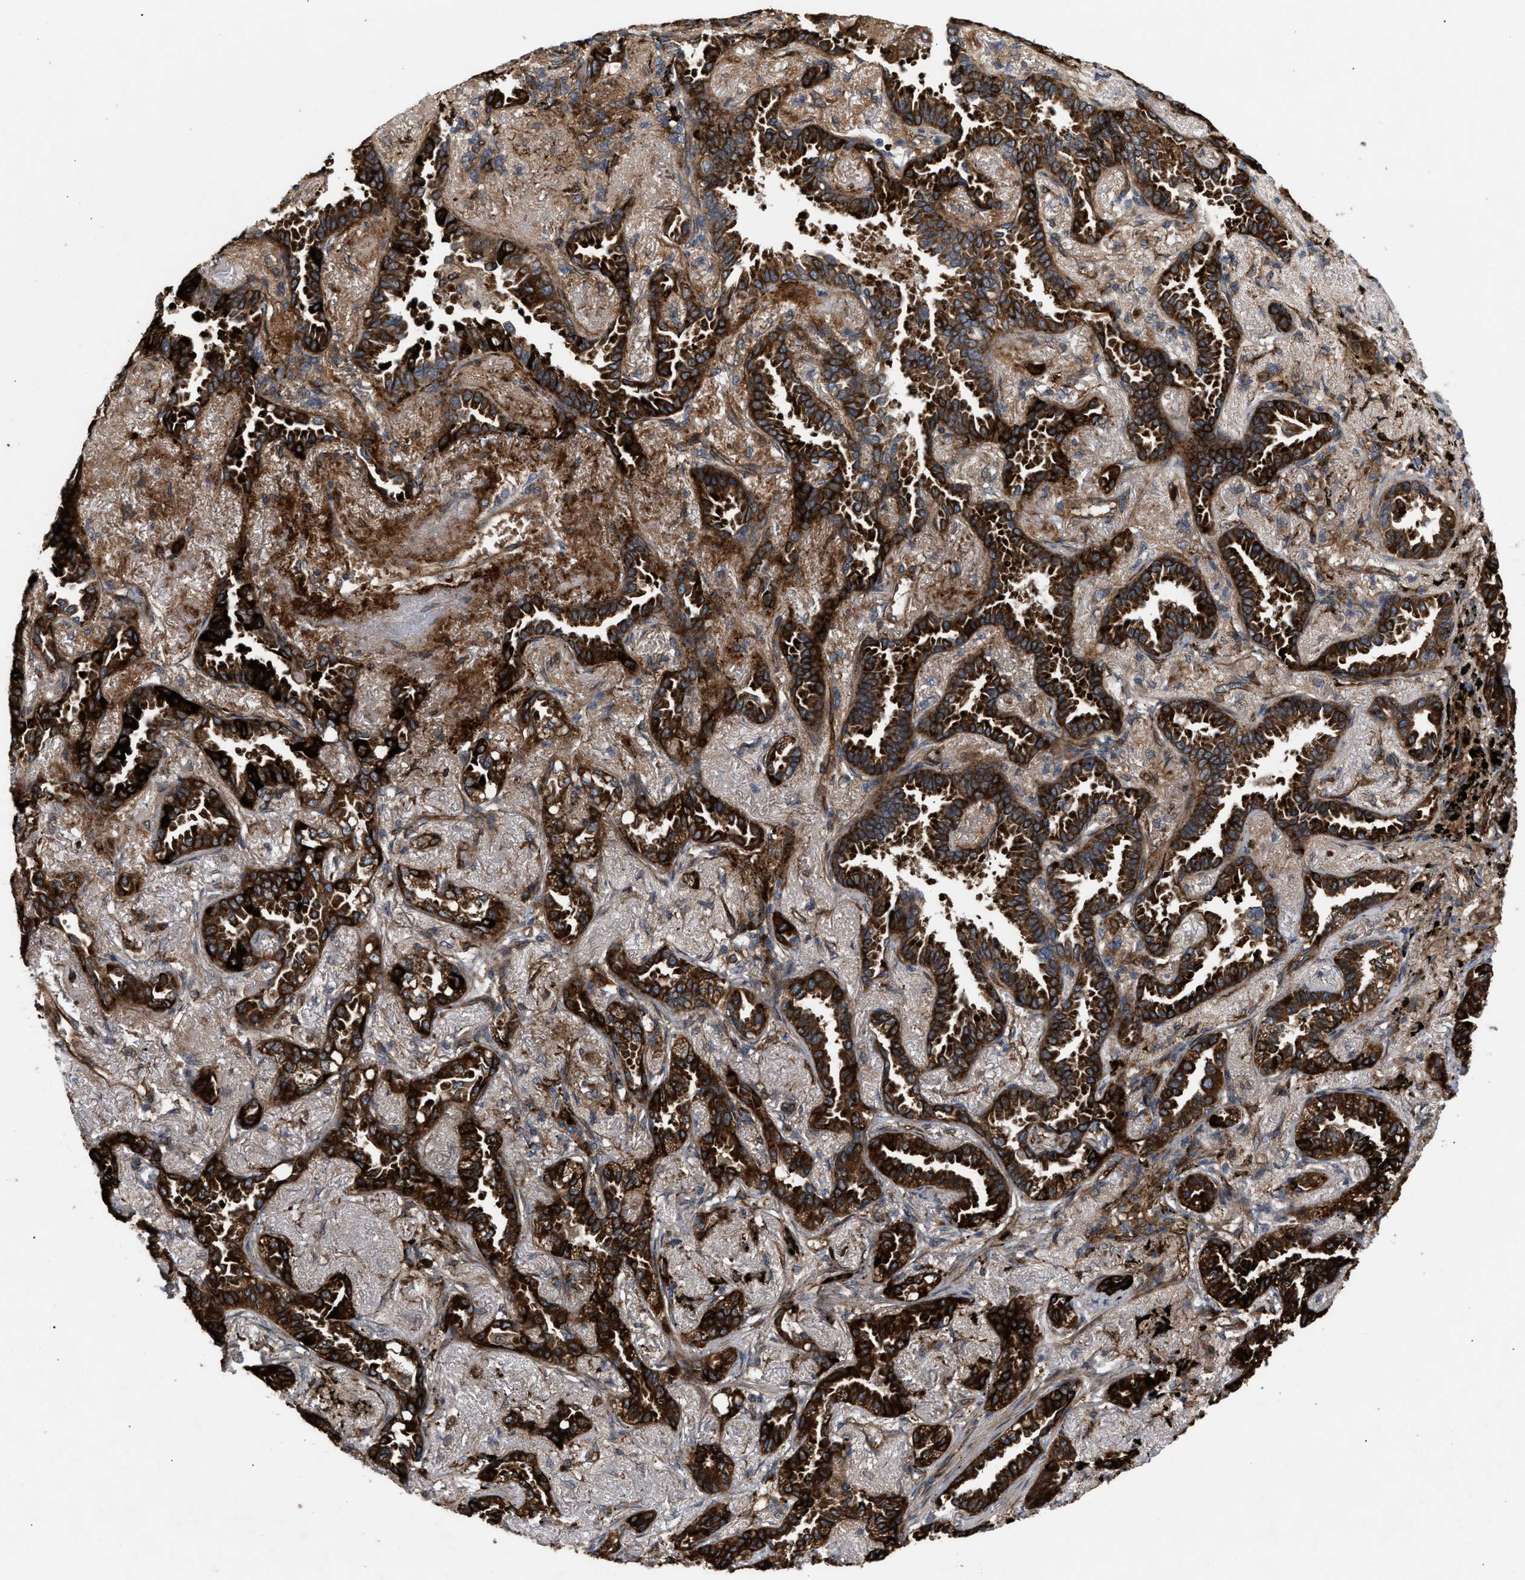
{"staining": {"intensity": "strong", "quantity": ">75%", "location": "cytoplasmic/membranous"}, "tissue": "lung cancer", "cell_type": "Tumor cells", "image_type": "cancer", "snomed": [{"axis": "morphology", "description": "Adenocarcinoma, NOS"}, {"axis": "topography", "description": "Lung"}], "caption": "Human lung cancer (adenocarcinoma) stained for a protein (brown) displays strong cytoplasmic/membranous positive expression in approximately >75% of tumor cells.", "gene": "GCC1", "patient": {"sex": "male", "age": 59}}